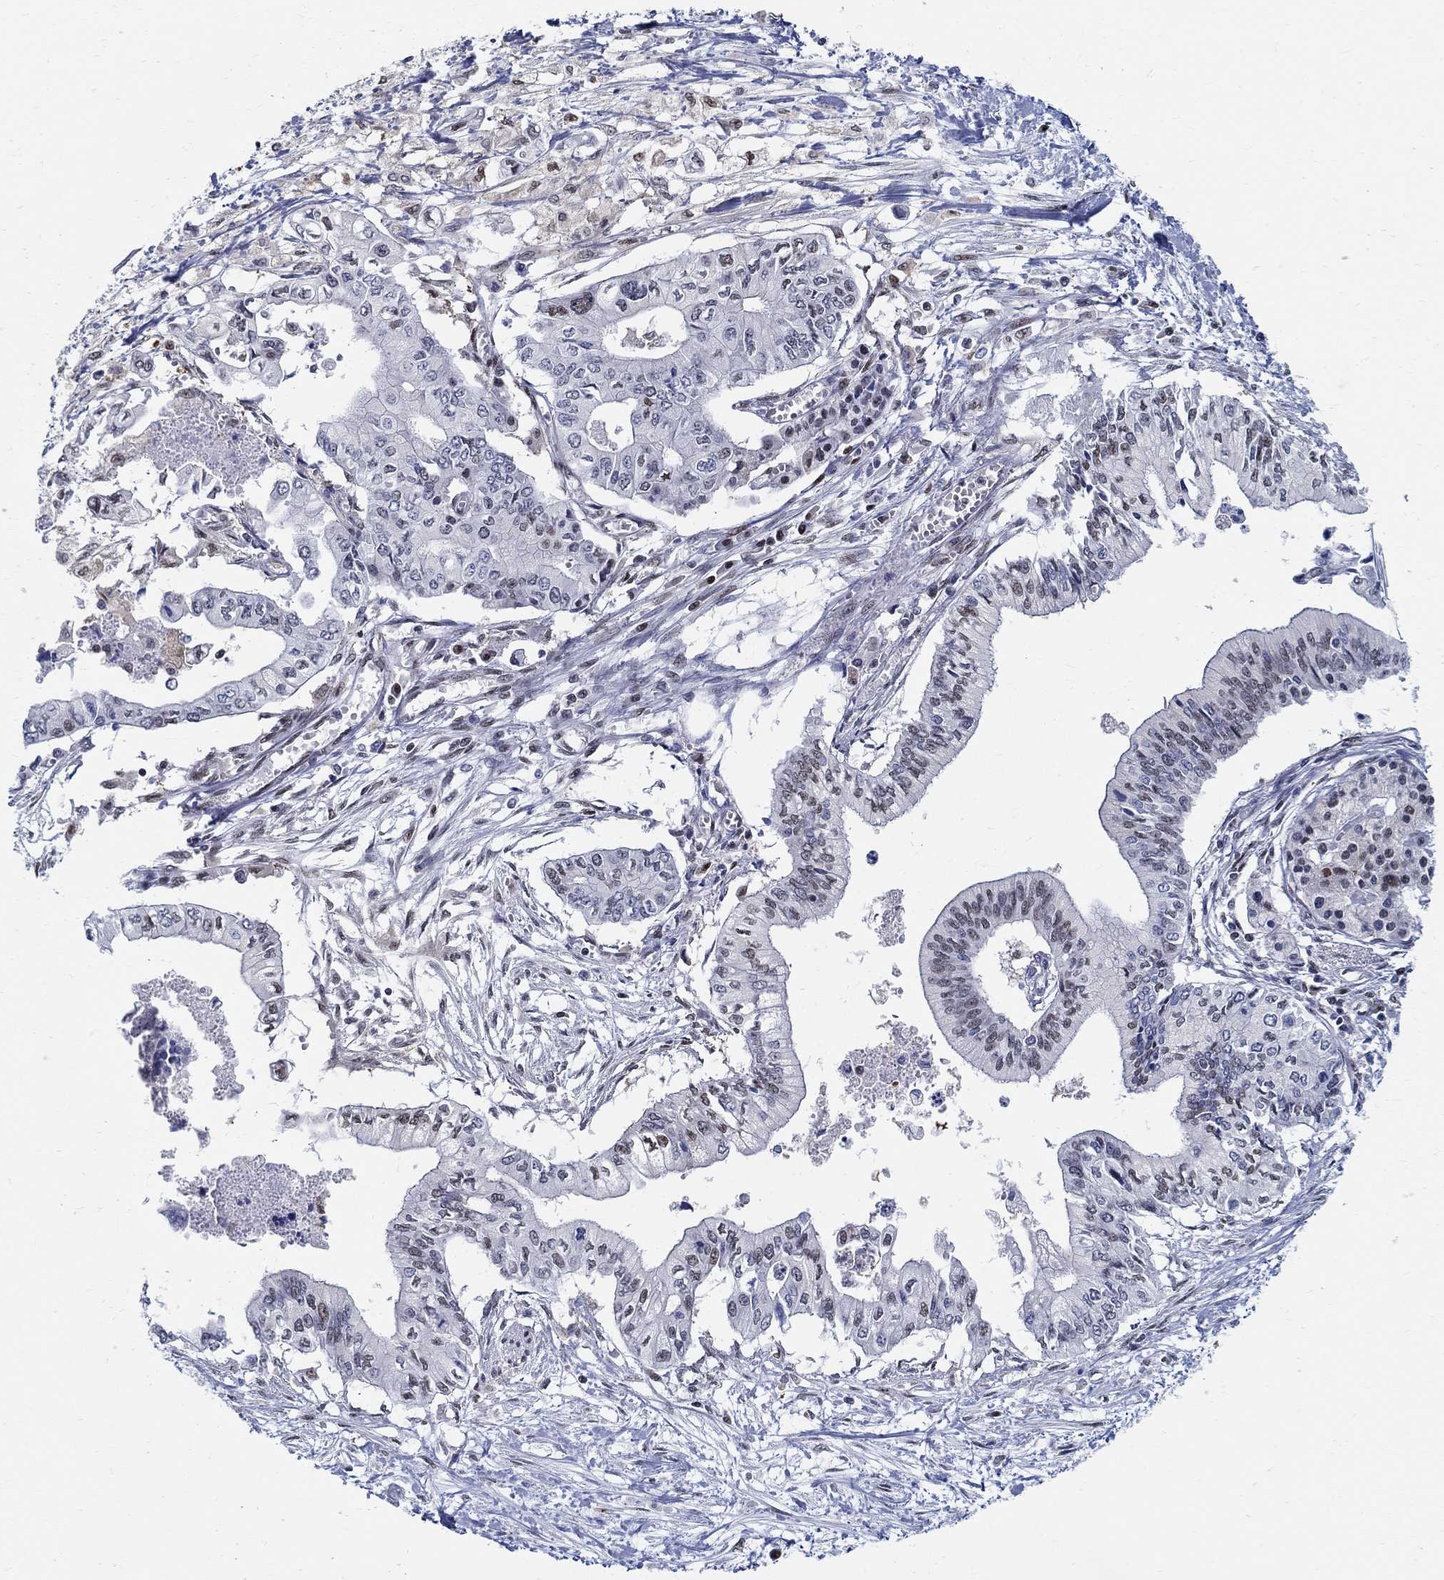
{"staining": {"intensity": "negative", "quantity": "none", "location": "none"}, "tissue": "pancreatic cancer", "cell_type": "Tumor cells", "image_type": "cancer", "snomed": [{"axis": "morphology", "description": "Adenocarcinoma, NOS"}, {"axis": "topography", "description": "Pancreas"}], "caption": "Histopathology image shows no protein expression in tumor cells of adenocarcinoma (pancreatic) tissue.", "gene": "ZNF594", "patient": {"sex": "female", "age": 61}}